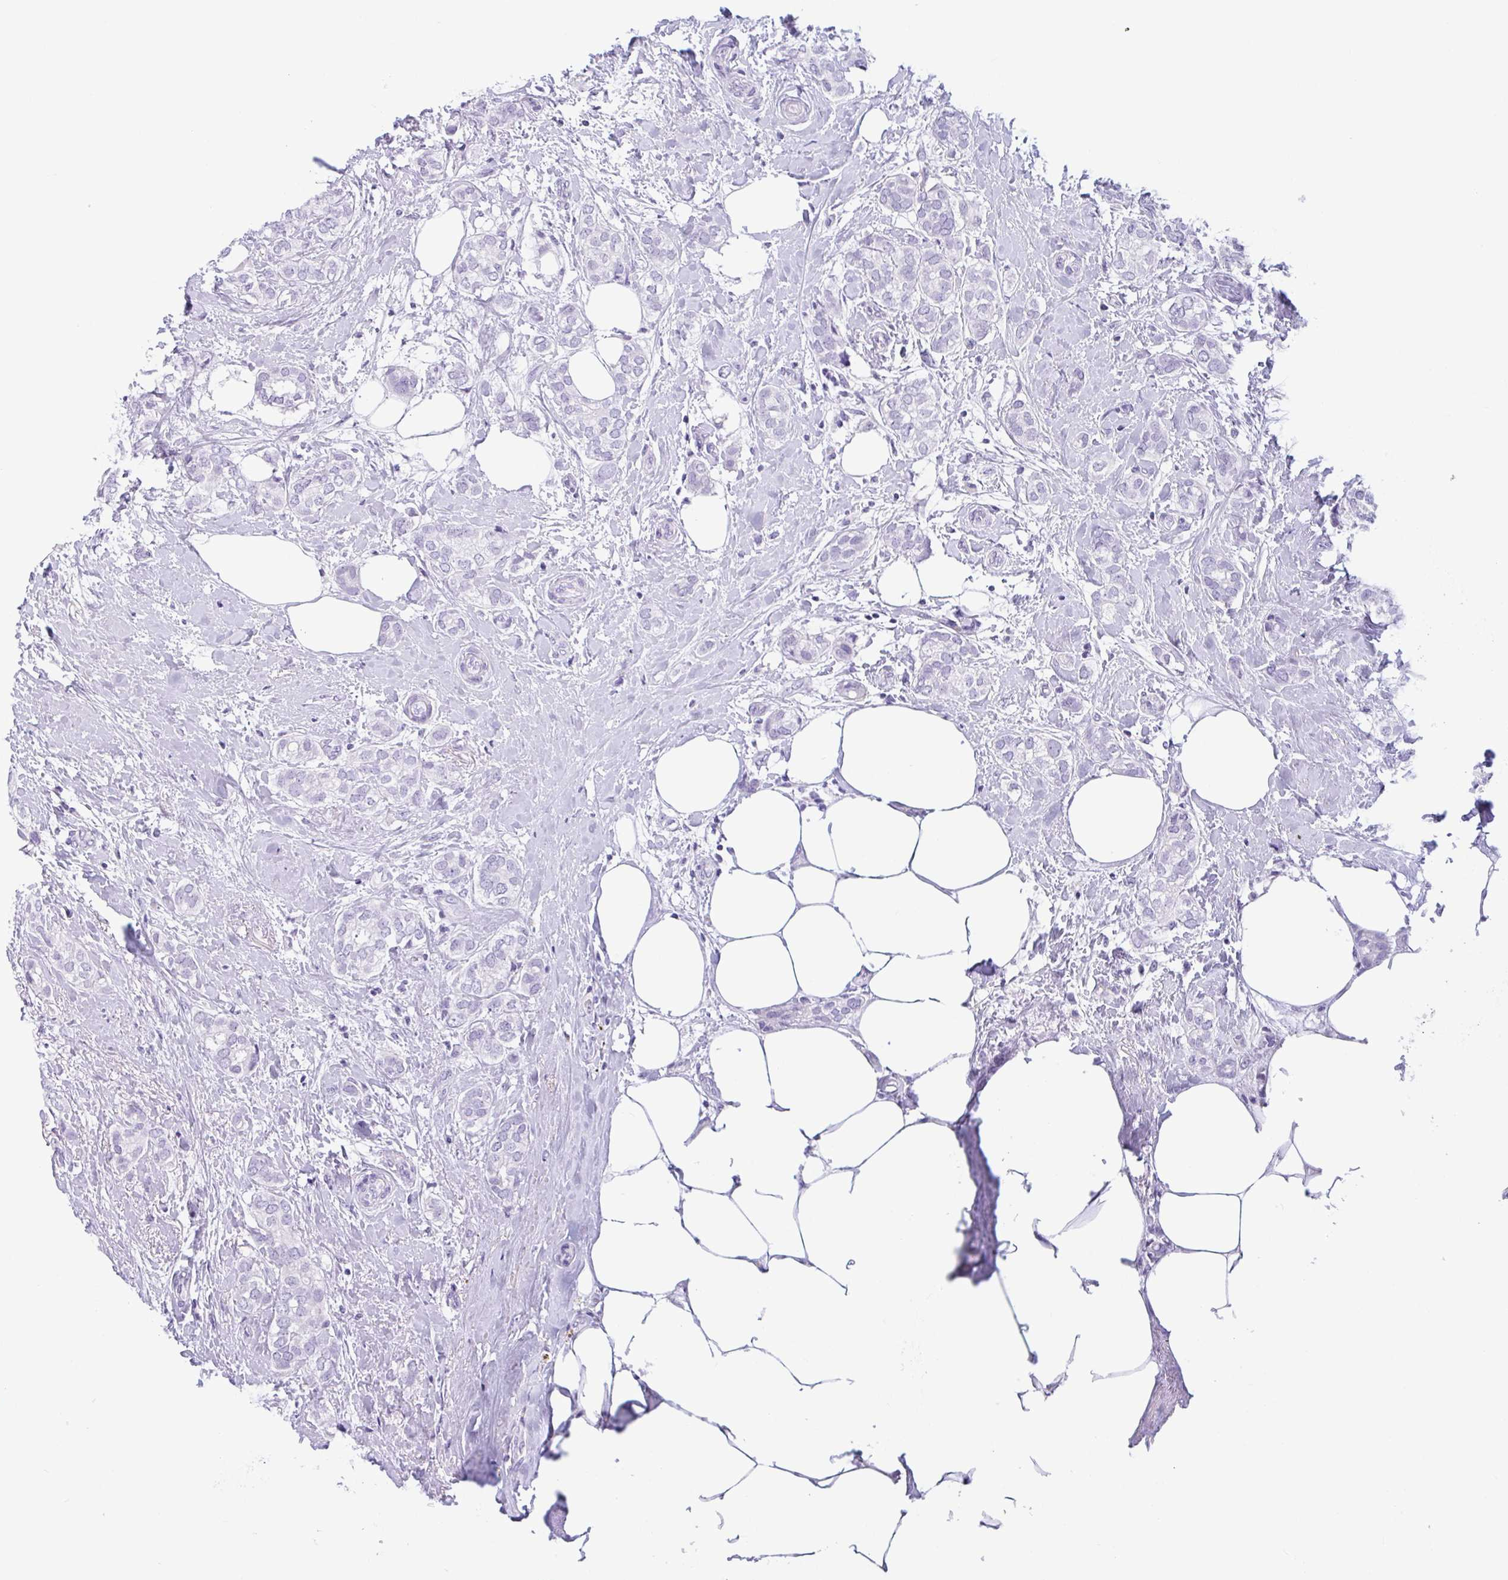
{"staining": {"intensity": "negative", "quantity": "none", "location": "none"}, "tissue": "breast cancer", "cell_type": "Tumor cells", "image_type": "cancer", "snomed": [{"axis": "morphology", "description": "Duct carcinoma"}, {"axis": "topography", "description": "Breast"}], "caption": "An immunohistochemistry micrograph of intraductal carcinoma (breast) is shown. There is no staining in tumor cells of intraductal carcinoma (breast). Brightfield microscopy of immunohistochemistry (IHC) stained with DAB (brown) and hematoxylin (blue), captured at high magnification.", "gene": "CTSE", "patient": {"sex": "female", "age": 73}}